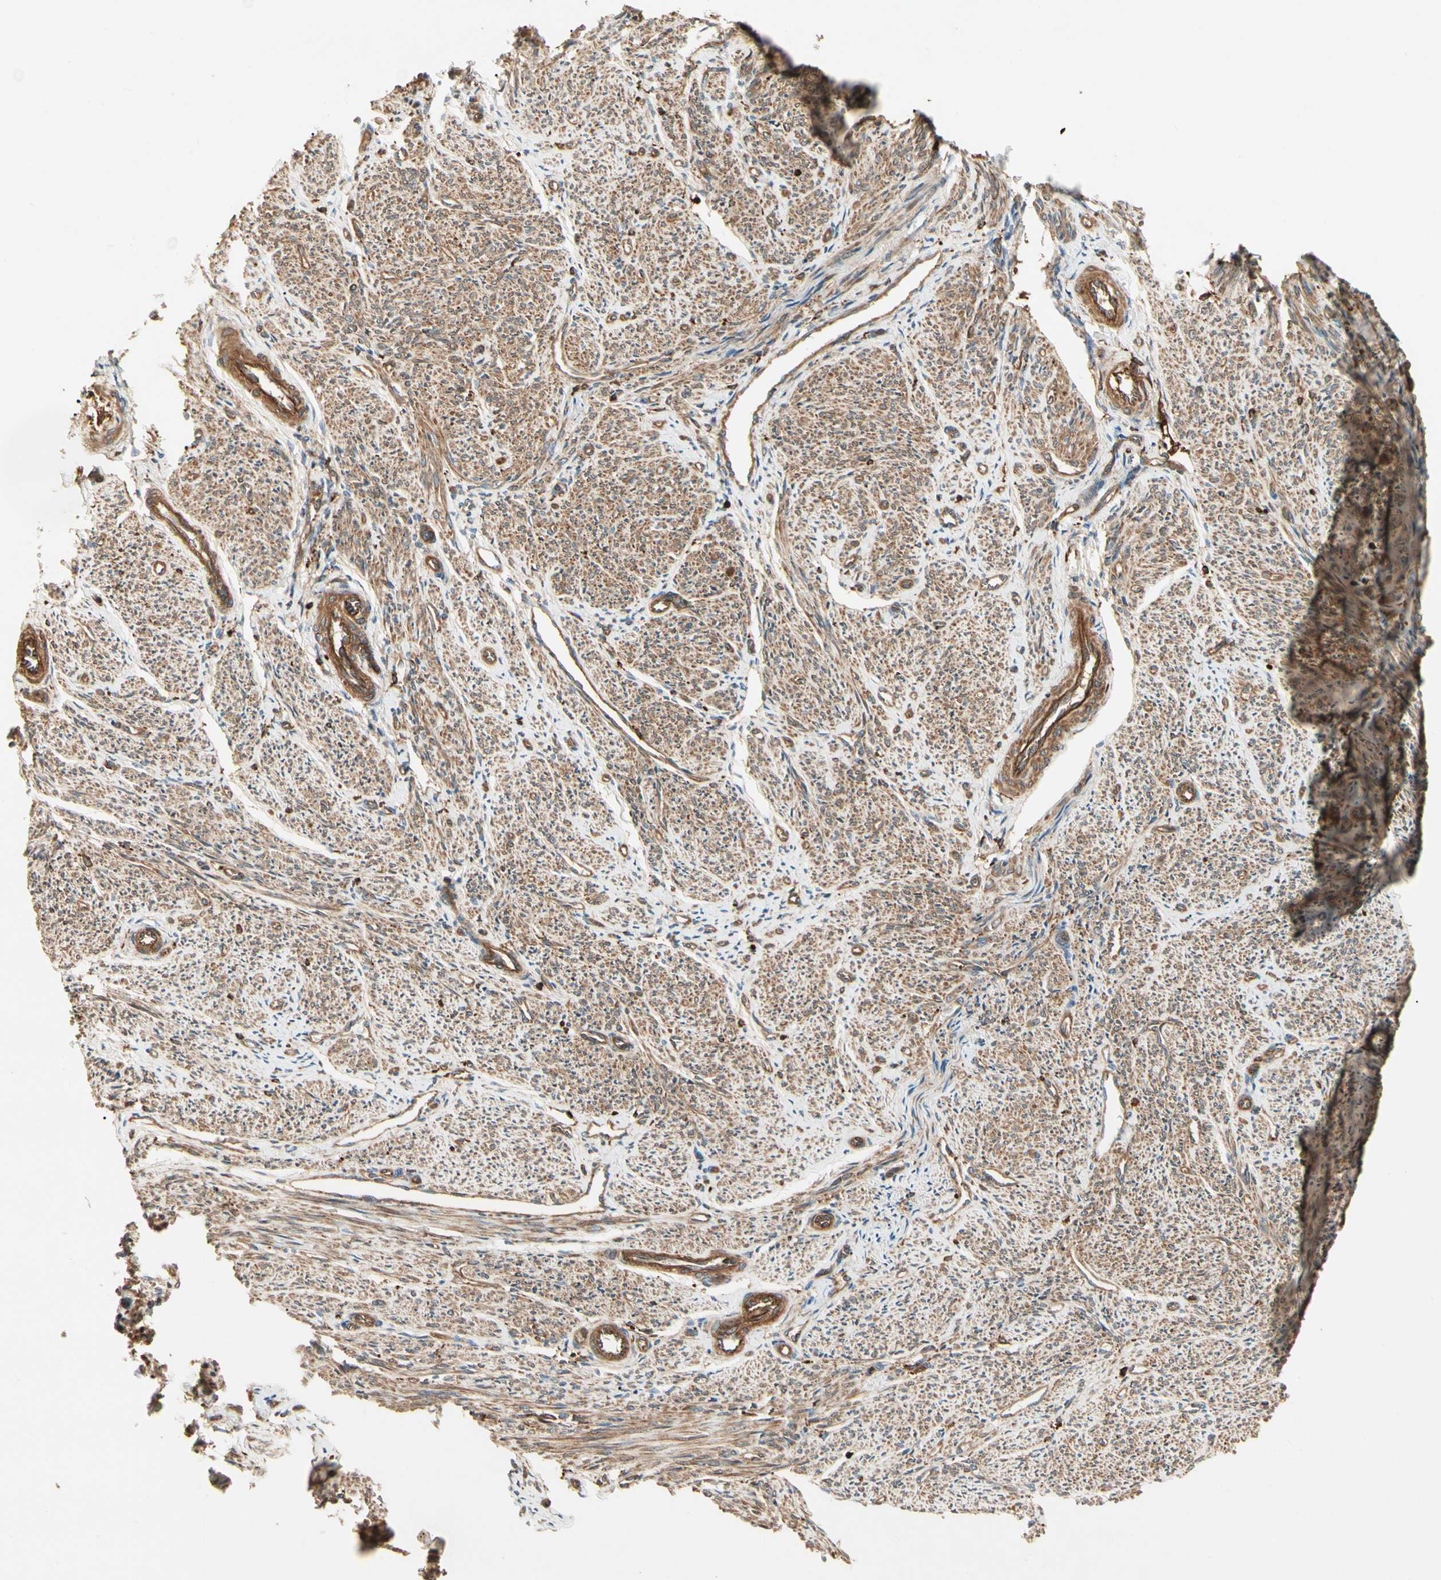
{"staining": {"intensity": "moderate", "quantity": ">75%", "location": "cytoplasmic/membranous"}, "tissue": "smooth muscle", "cell_type": "Smooth muscle cells", "image_type": "normal", "snomed": [{"axis": "morphology", "description": "Normal tissue, NOS"}, {"axis": "topography", "description": "Smooth muscle"}], "caption": "Immunohistochemistry histopathology image of unremarkable smooth muscle stained for a protein (brown), which shows medium levels of moderate cytoplasmic/membranous expression in approximately >75% of smooth muscle cells.", "gene": "ARPC2", "patient": {"sex": "female", "age": 65}}